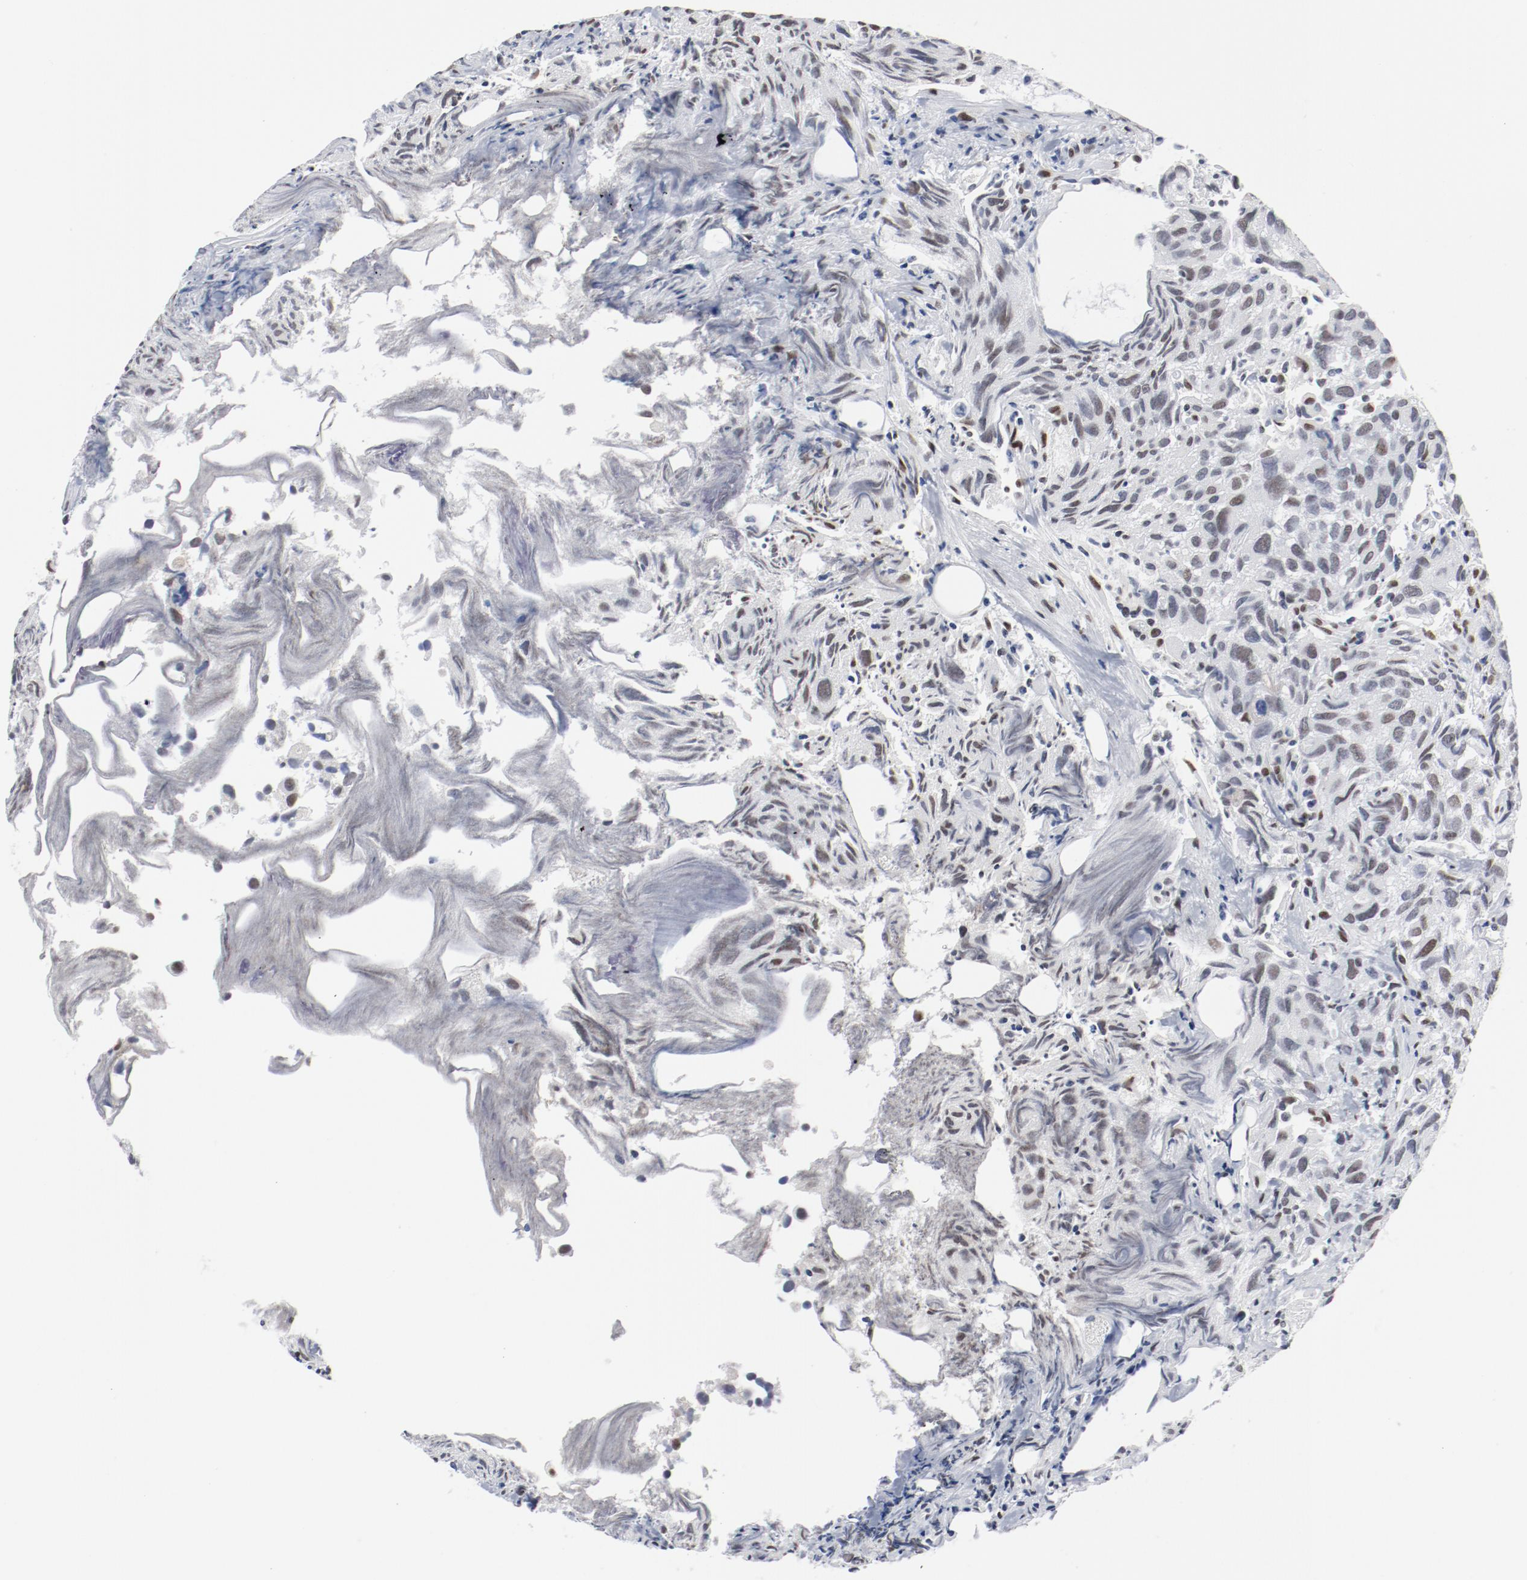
{"staining": {"intensity": "moderate", "quantity": ">75%", "location": "nuclear"}, "tissue": "urothelial cancer", "cell_type": "Tumor cells", "image_type": "cancer", "snomed": [{"axis": "morphology", "description": "Urothelial carcinoma, High grade"}, {"axis": "topography", "description": "Urinary bladder"}], "caption": "An IHC micrograph of tumor tissue is shown. Protein staining in brown highlights moderate nuclear positivity in urothelial carcinoma (high-grade) within tumor cells. The protein is shown in brown color, while the nuclei are stained blue.", "gene": "ARNT", "patient": {"sex": "female", "age": 75}}